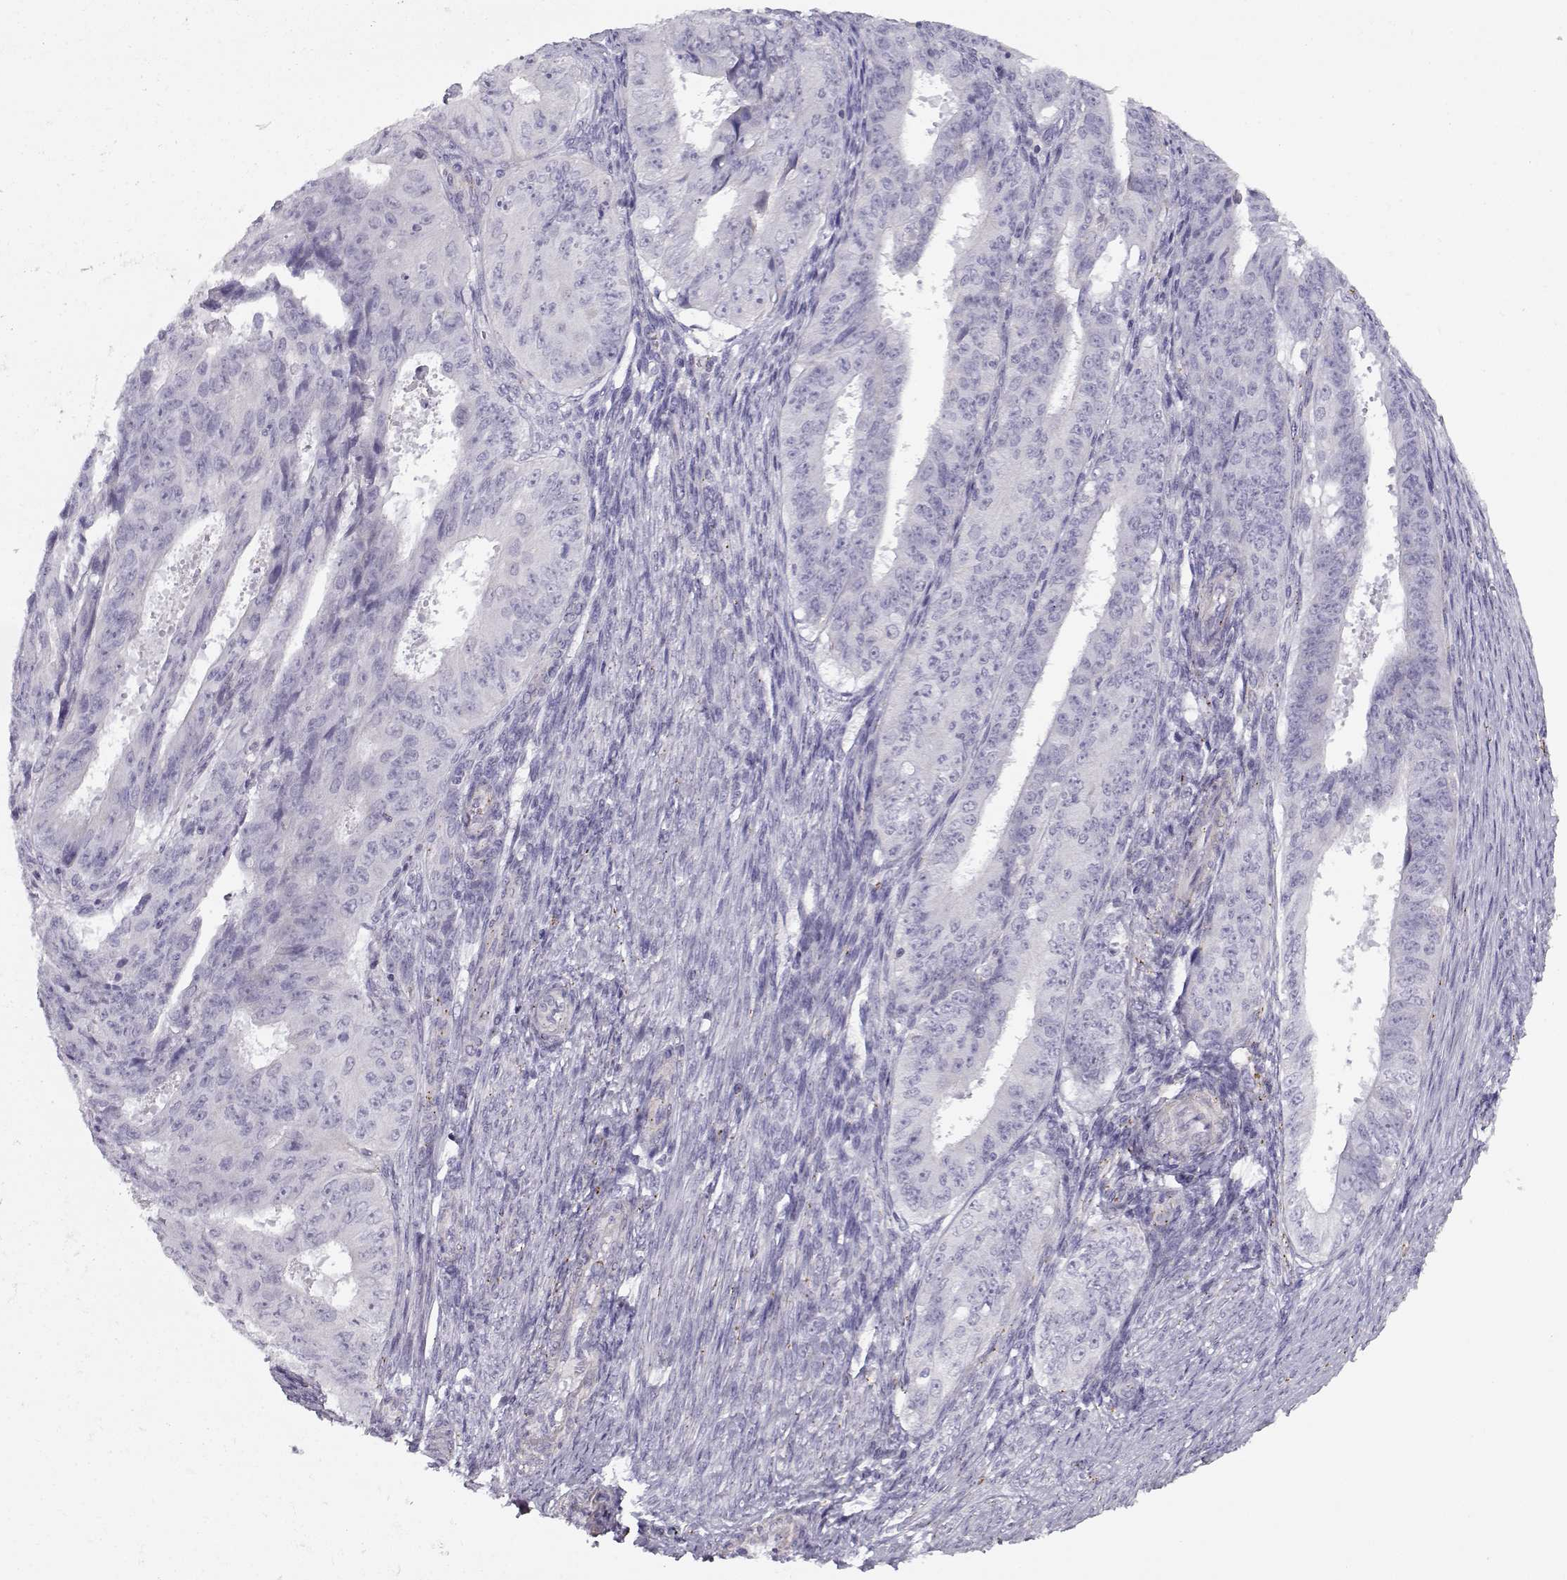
{"staining": {"intensity": "negative", "quantity": "none", "location": "none"}, "tissue": "ovarian cancer", "cell_type": "Tumor cells", "image_type": "cancer", "snomed": [{"axis": "morphology", "description": "Carcinoma, endometroid"}, {"axis": "topography", "description": "Ovary"}], "caption": "DAB (3,3'-diaminobenzidine) immunohistochemical staining of human ovarian endometroid carcinoma shows no significant expression in tumor cells.", "gene": "MYO1A", "patient": {"sex": "female", "age": 42}}